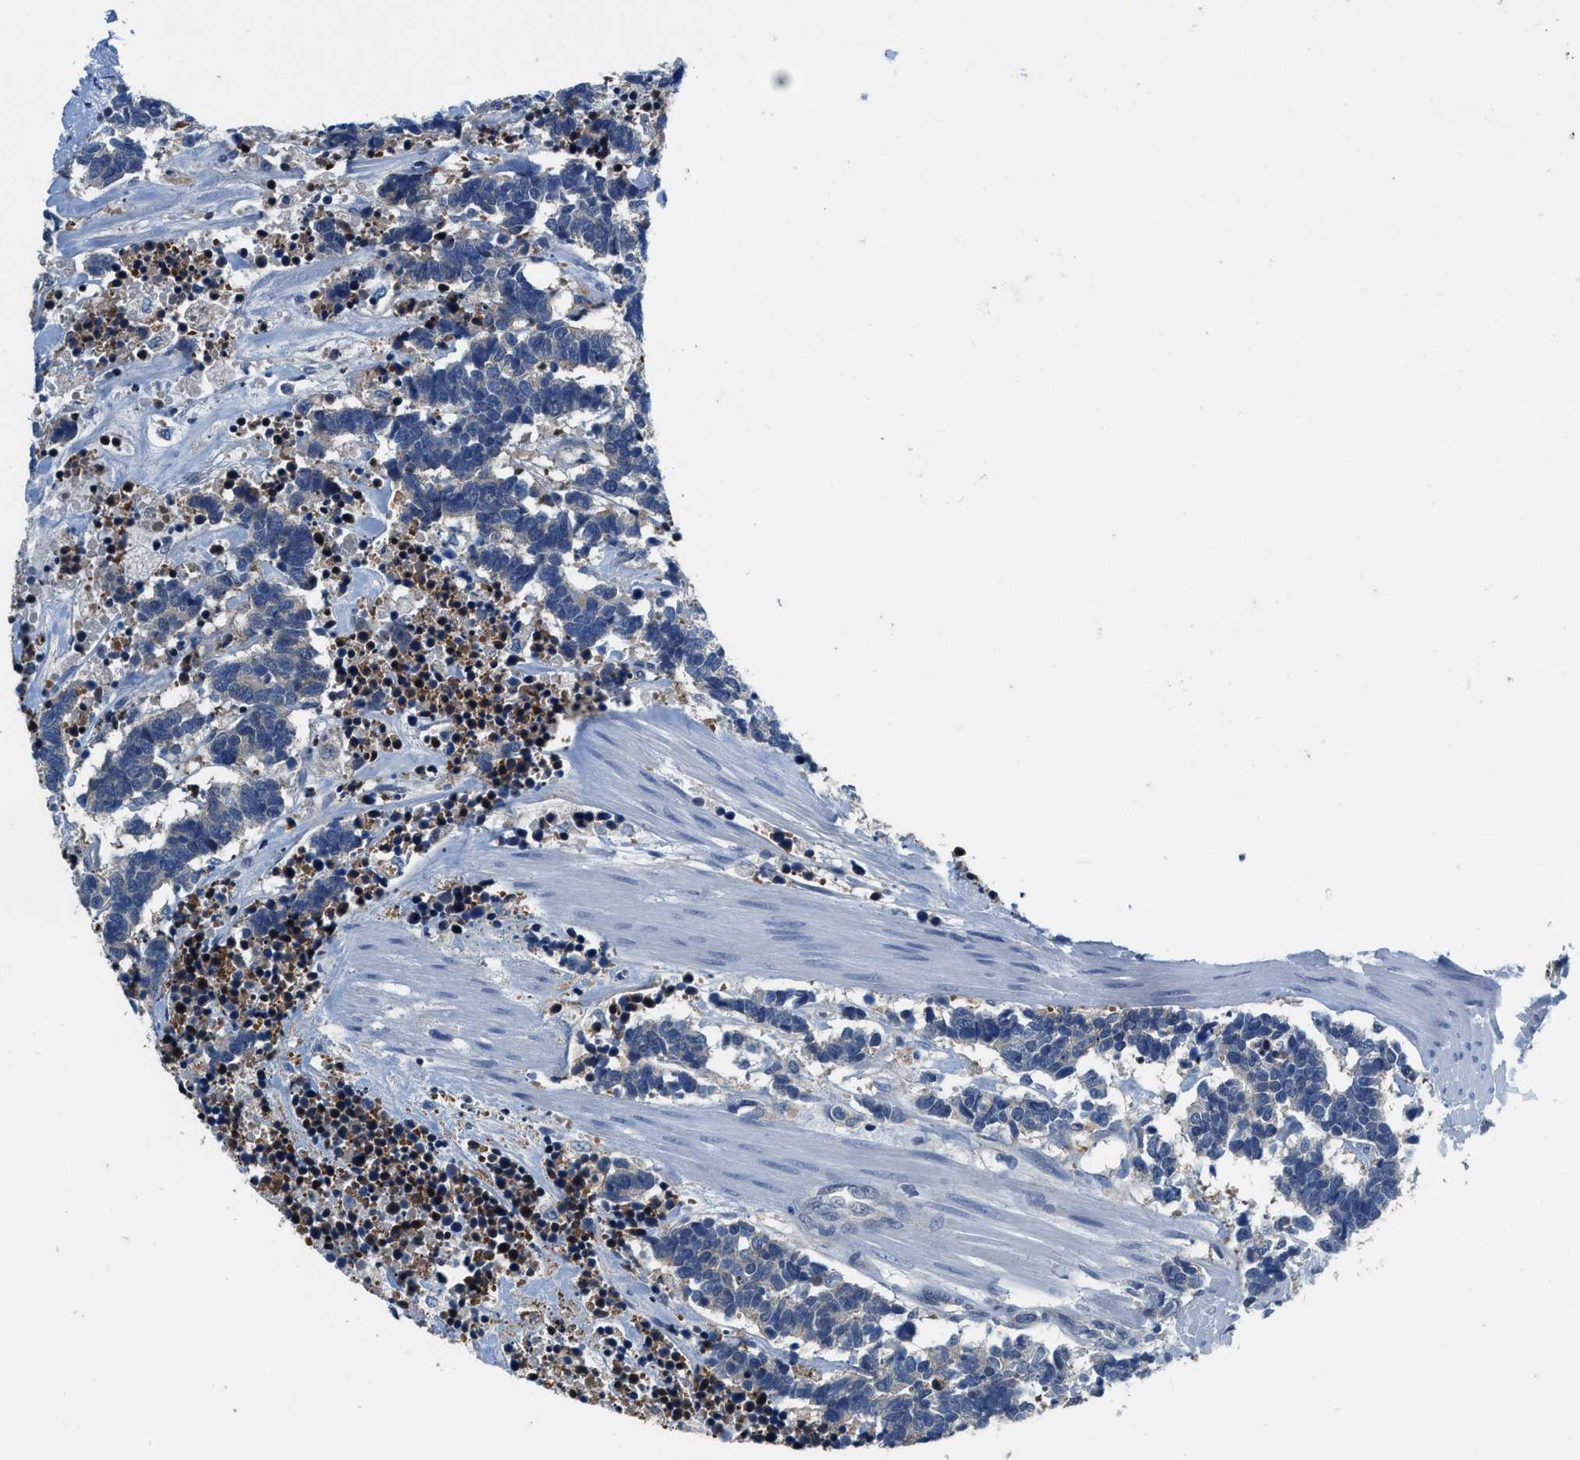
{"staining": {"intensity": "negative", "quantity": "none", "location": "none"}, "tissue": "carcinoid", "cell_type": "Tumor cells", "image_type": "cancer", "snomed": [{"axis": "morphology", "description": "Carcinoma, NOS"}, {"axis": "morphology", "description": "Carcinoid, malignant, NOS"}, {"axis": "topography", "description": "Urinary bladder"}], "caption": "A high-resolution micrograph shows IHC staining of carcinoma, which demonstrates no significant expression in tumor cells. (DAB (3,3'-diaminobenzidine) immunohistochemistry (IHC) visualized using brightfield microscopy, high magnification).", "gene": "NUDT5", "patient": {"sex": "male", "age": 57}}